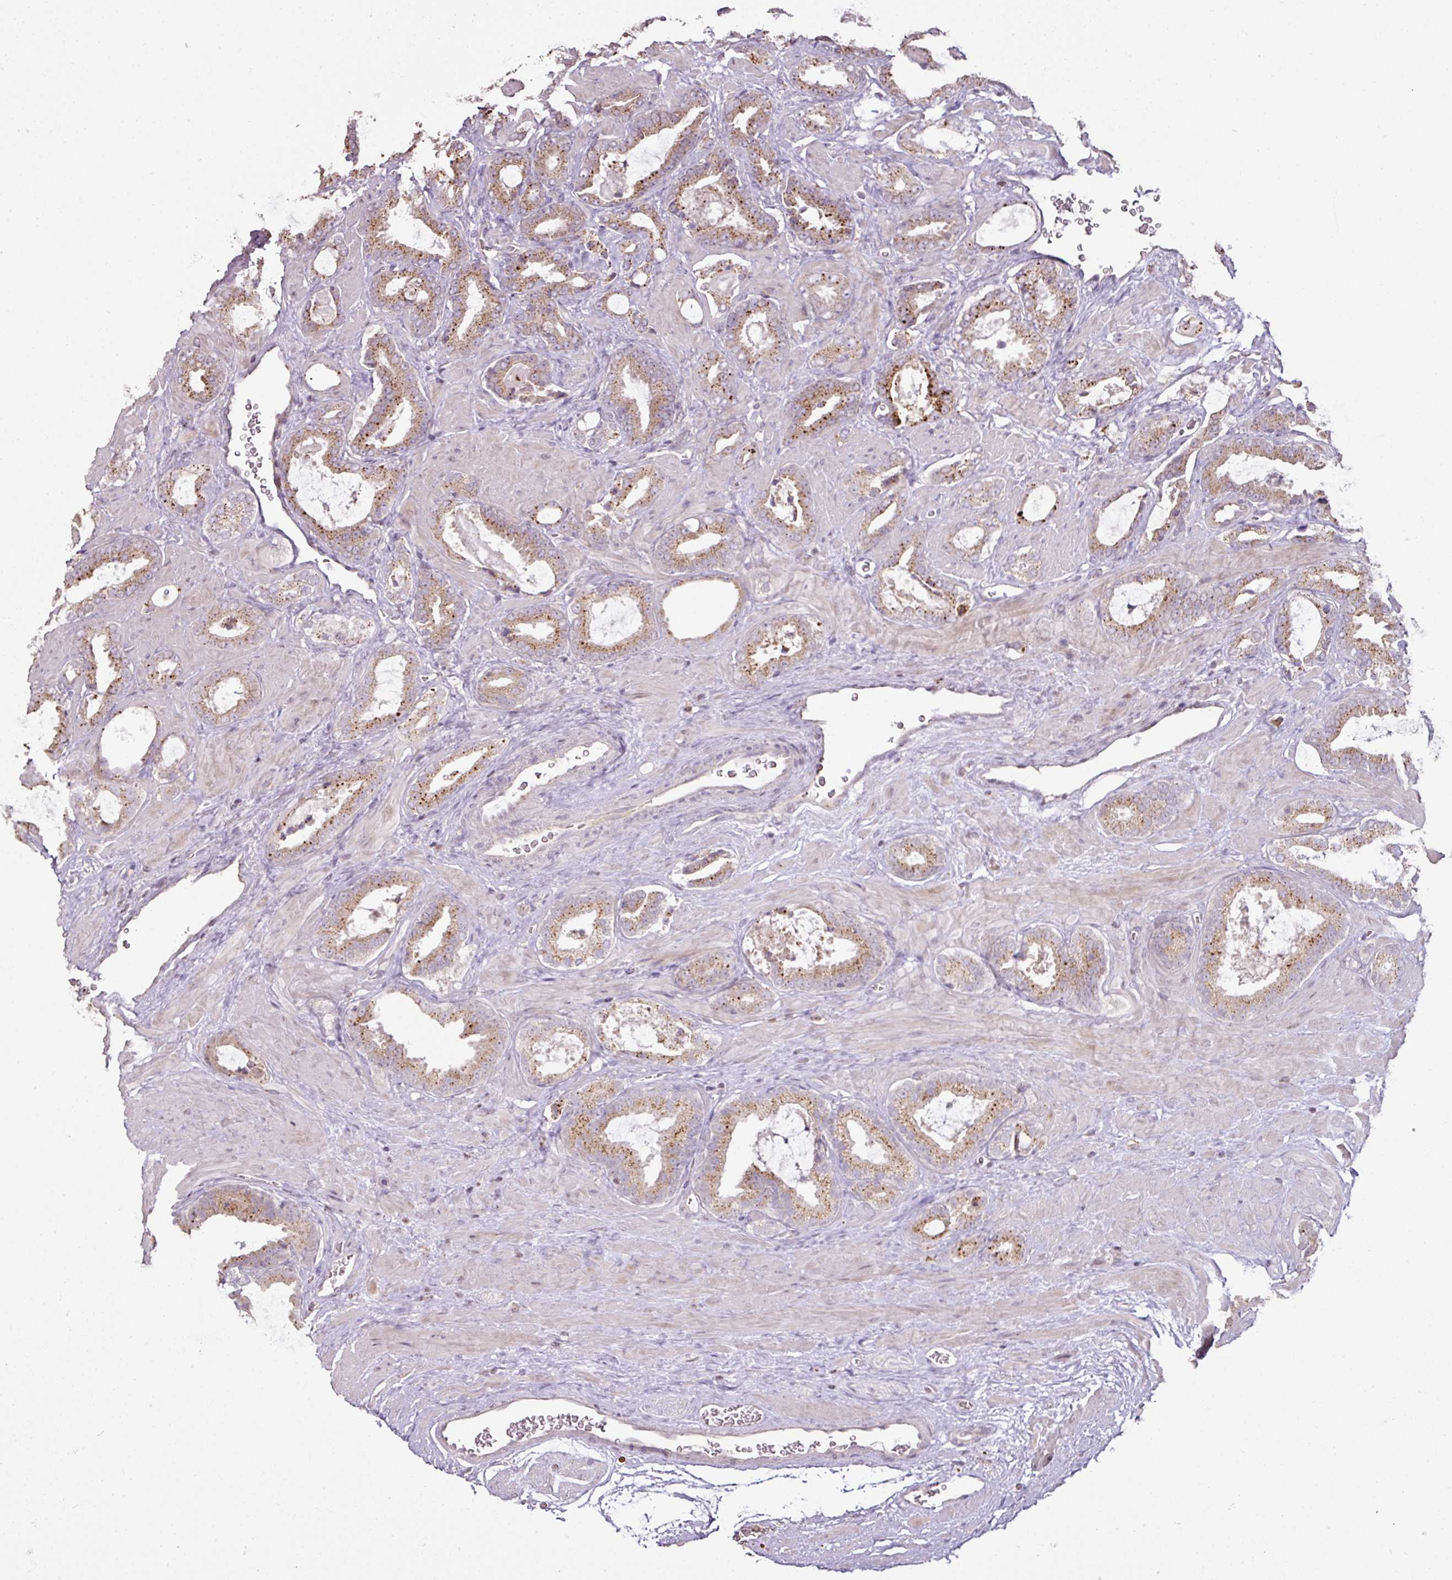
{"staining": {"intensity": "moderate", "quantity": ">75%", "location": "cytoplasmic/membranous"}, "tissue": "prostate cancer", "cell_type": "Tumor cells", "image_type": "cancer", "snomed": [{"axis": "morphology", "description": "Adenocarcinoma, Low grade"}, {"axis": "topography", "description": "Prostate"}], "caption": "Protein staining of prostate low-grade adenocarcinoma tissue displays moderate cytoplasmic/membranous staining in about >75% of tumor cells.", "gene": "CXCR5", "patient": {"sex": "male", "age": 62}}